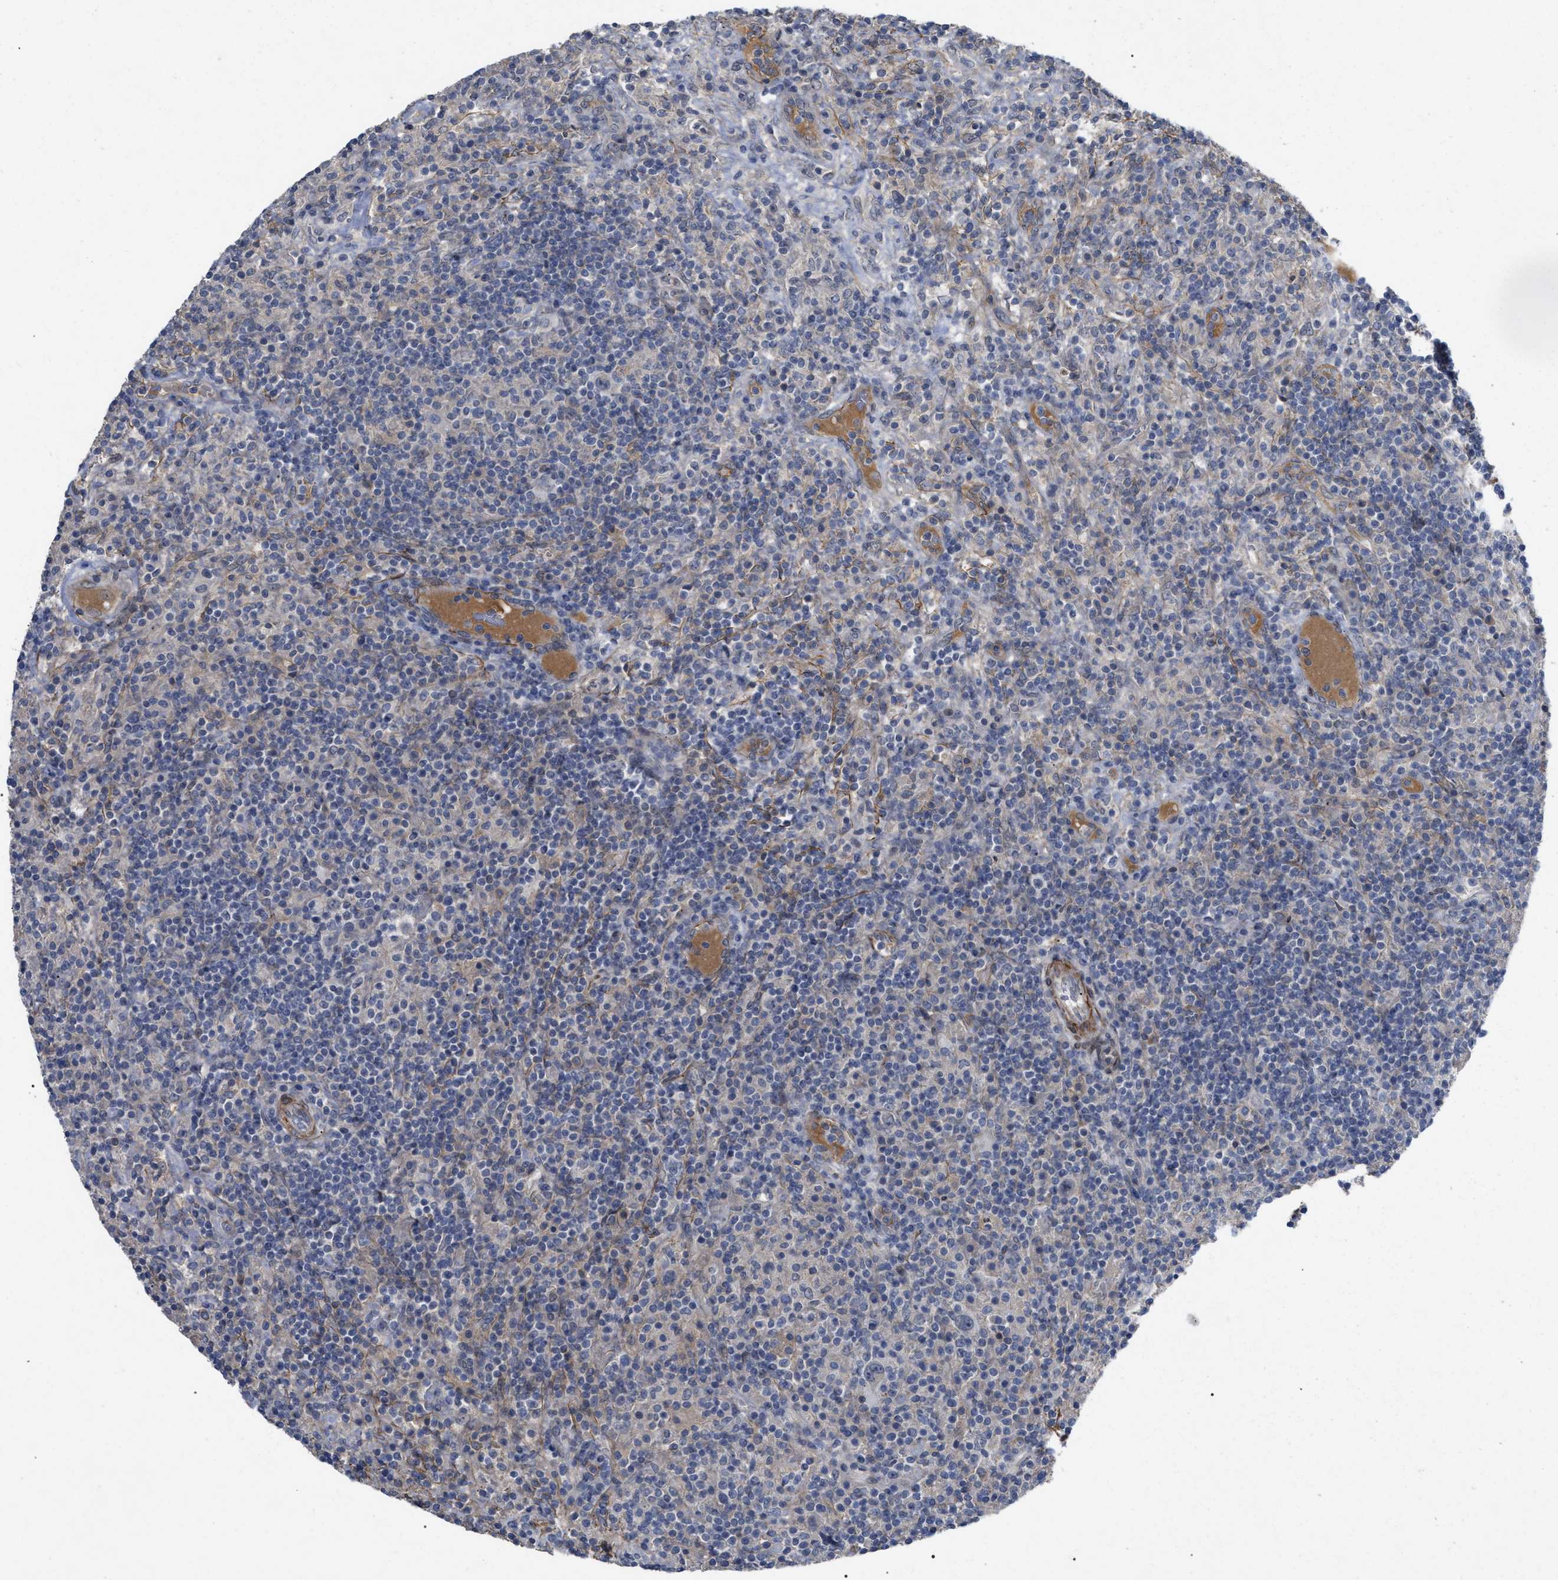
{"staining": {"intensity": "negative", "quantity": "none", "location": "none"}, "tissue": "lymphoma", "cell_type": "Tumor cells", "image_type": "cancer", "snomed": [{"axis": "morphology", "description": "Hodgkin's disease, NOS"}, {"axis": "topography", "description": "Lymph node"}], "caption": "The photomicrograph reveals no significant expression in tumor cells of lymphoma.", "gene": "ST6GALNAC6", "patient": {"sex": "male", "age": 70}}